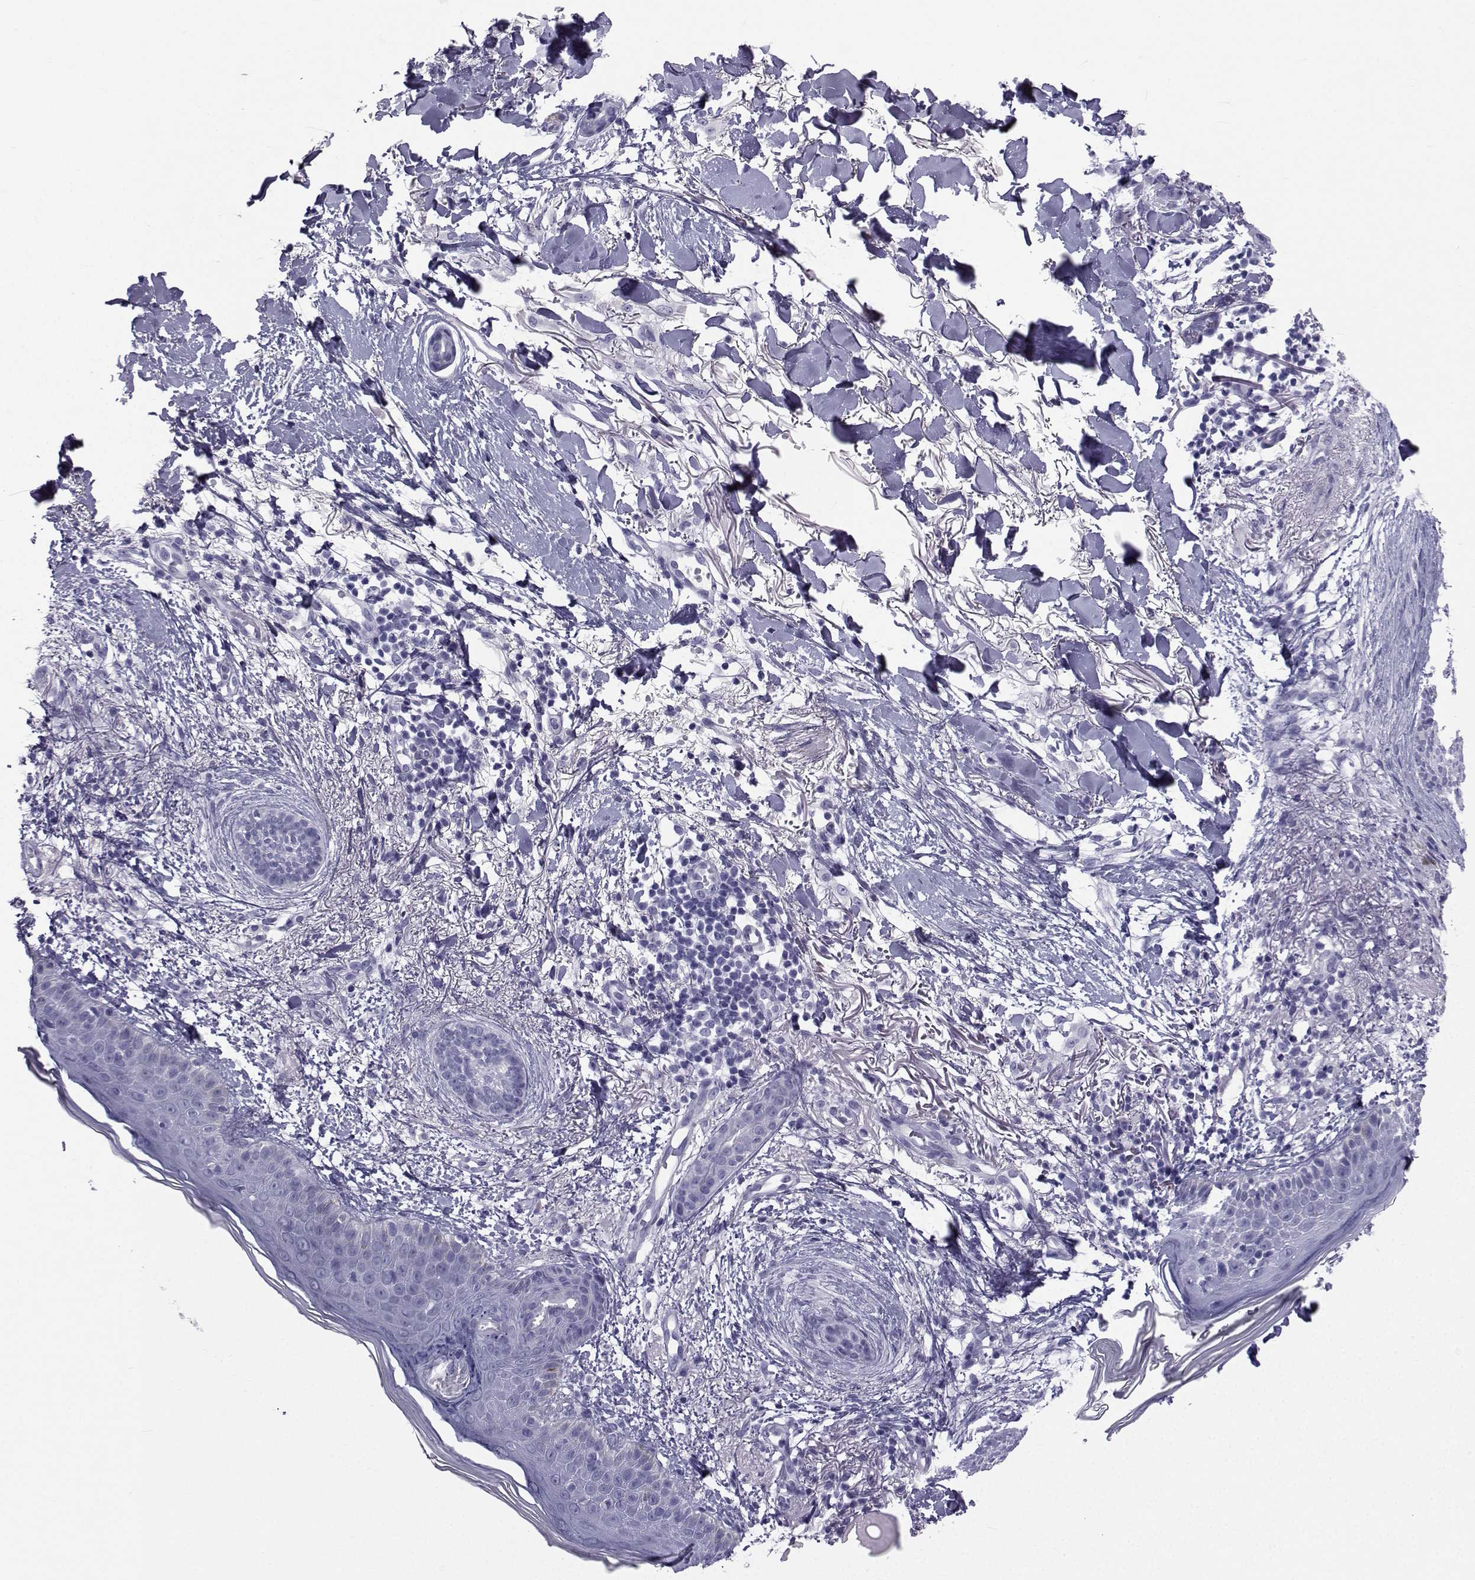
{"staining": {"intensity": "negative", "quantity": "none", "location": "none"}, "tissue": "skin cancer", "cell_type": "Tumor cells", "image_type": "cancer", "snomed": [{"axis": "morphology", "description": "Normal tissue, NOS"}, {"axis": "morphology", "description": "Basal cell carcinoma"}, {"axis": "topography", "description": "Skin"}], "caption": "IHC histopathology image of human skin cancer stained for a protein (brown), which reveals no expression in tumor cells.", "gene": "SPANXD", "patient": {"sex": "male", "age": 84}}